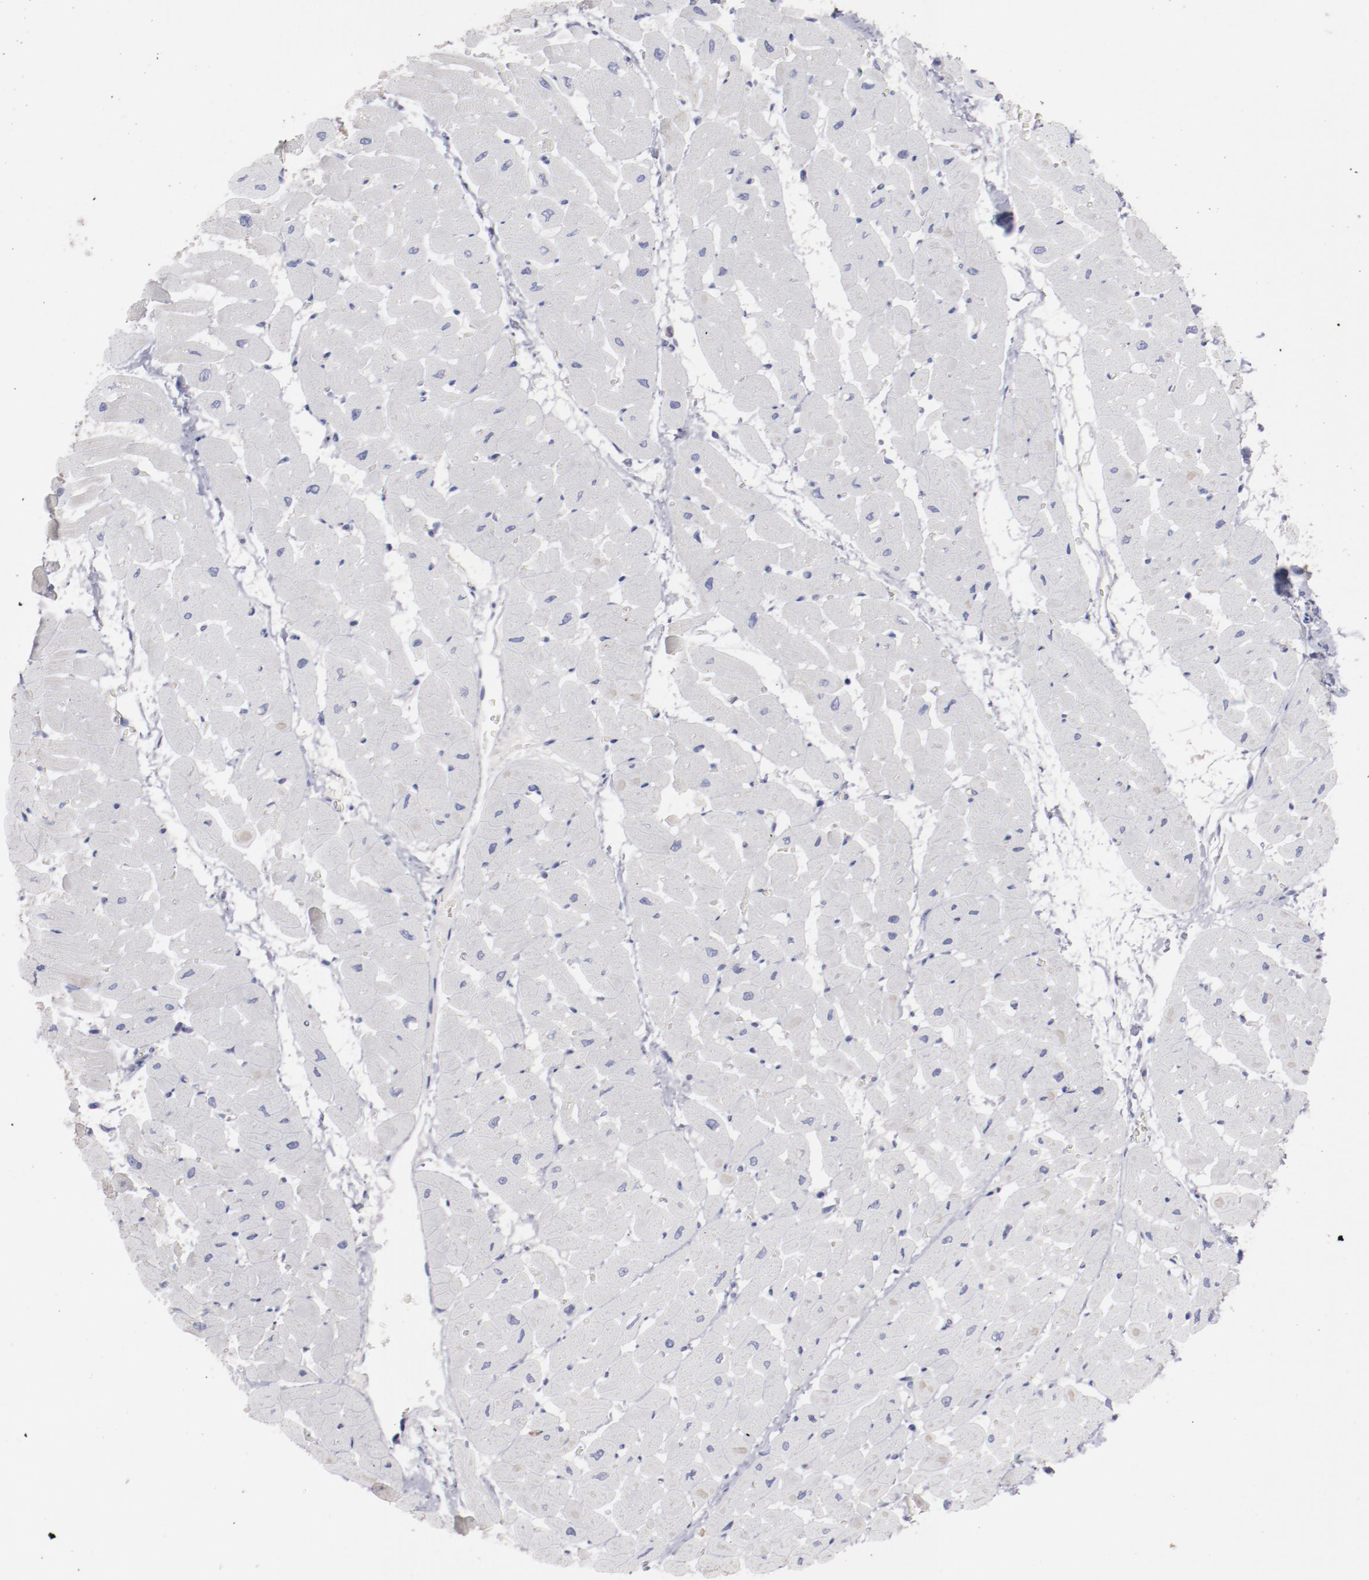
{"staining": {"intensity": "weak", "quantity": ">75%", "location": "cytoplasmic/membranous"}, "tissue": "heart muscle", "cell_type": "Cardiomyocytes", "image_type": "normal", "snomed": [{"axis": "morphology", "description": "Normal tissue, NOS"}, {"axis": "topography", "description": "Heart"}], "caption": "Immunohistochemistry staining of unremarkable heart muscle, which shows low levels of weak cytoplasmic/membranous positivity in about >75% of cardiomyocytes indicating weak cytoplasmic/membranous protein positivity. The staining was performed using DAB (3,3'-diaminobenzidine) (brown) for protein detection and nuclei were counterstained in hematoxylin (blue).", "gene": "FGR", "patient": {"sex": "male", "age": 45}}